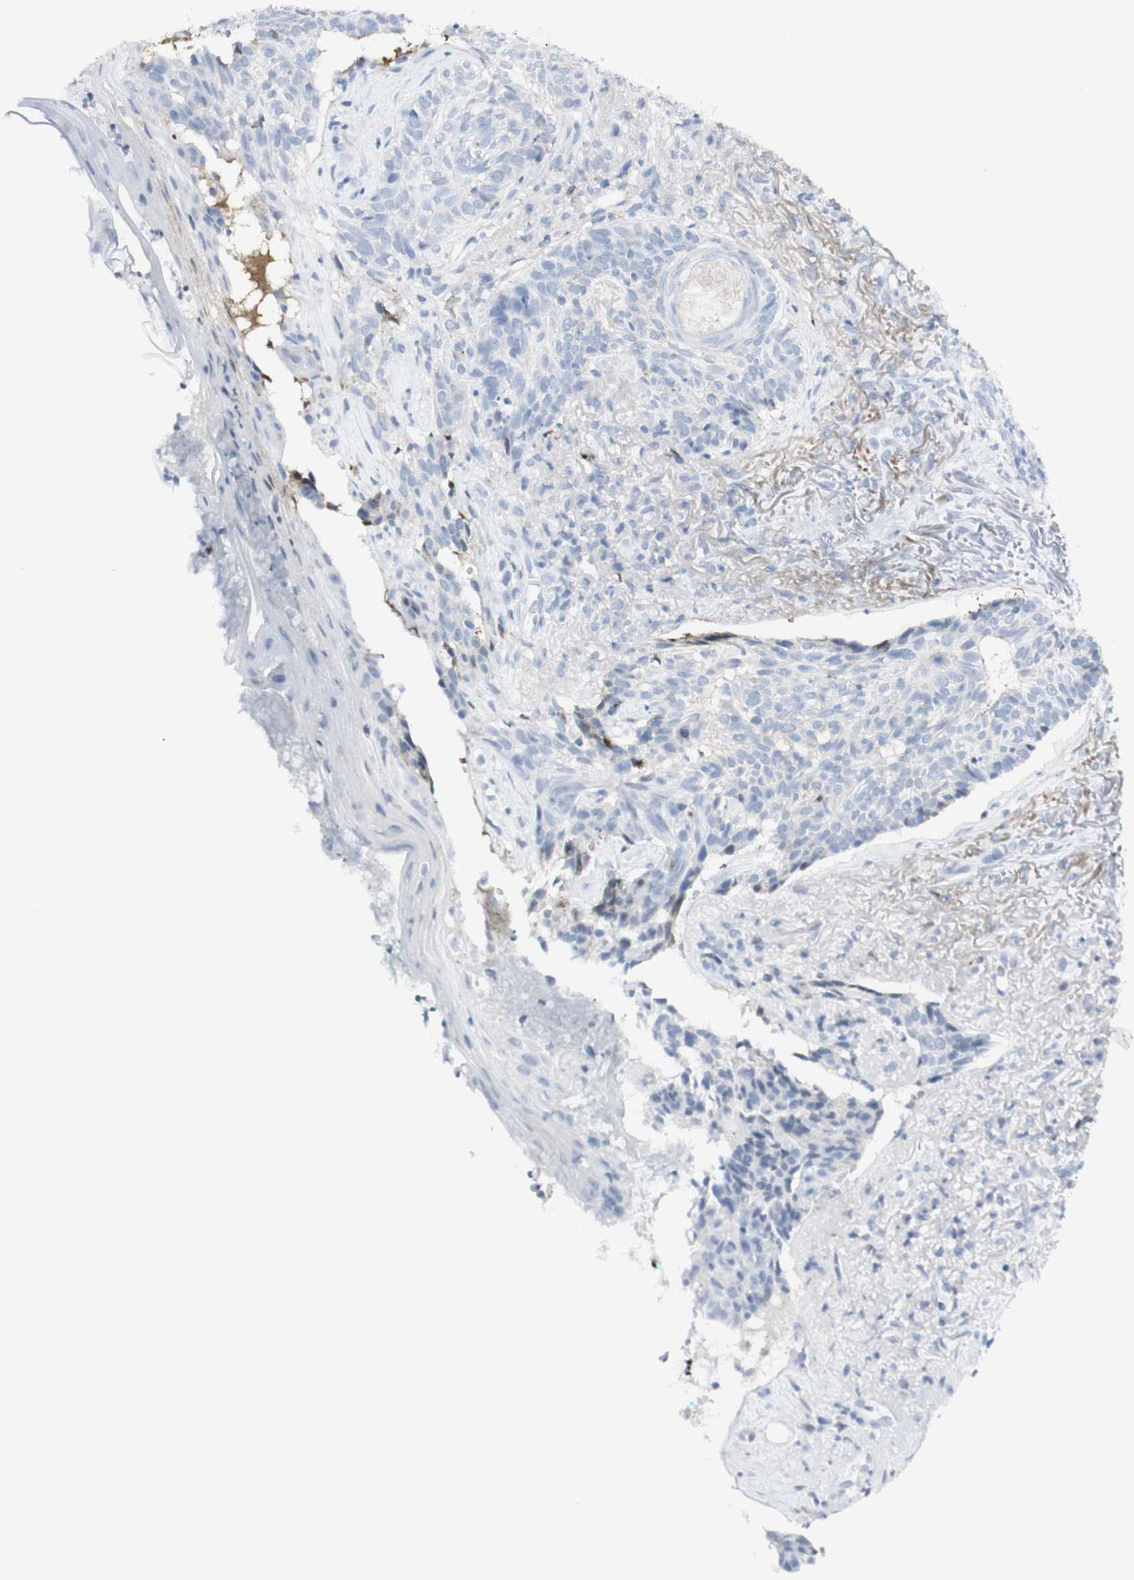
{"staining": {"intensity": "negative", "quantity": "none", "location": "none"}, "tissue": "skin cancer", "cell_type": "Tumor cells", "image_type": "cancer", "snomed": [{"axis": "morphology", "description": "Basal cell carcinoma"}, {"axis": "topography", "description": "Skin"}], "caption": "Immunohistochemical staining of human skin cancer displays no significant positivity in tumor cells.", "gene": "MDK", "patient": {"sex": "male", "age": 43}}